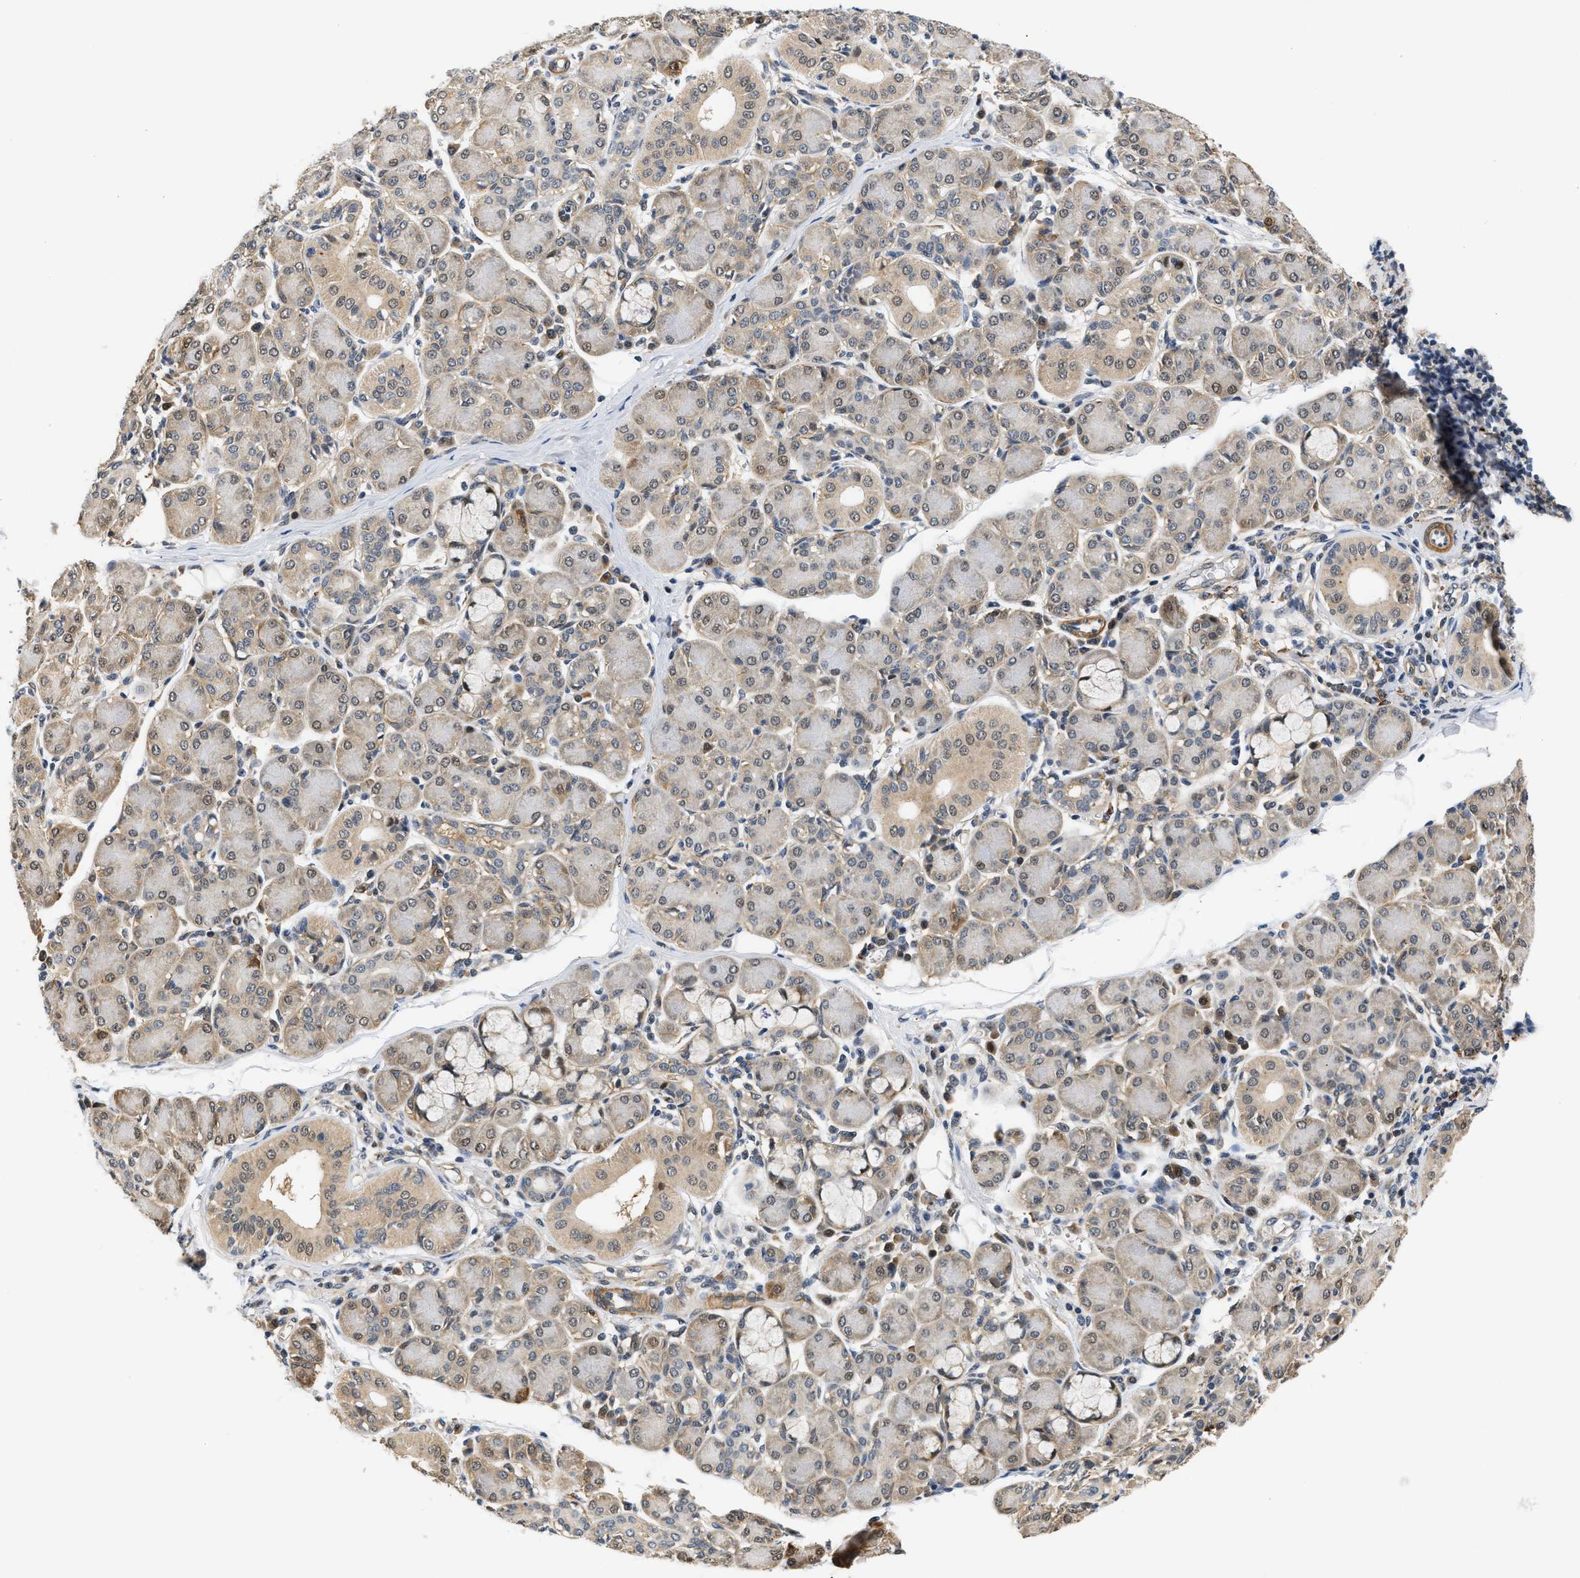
{"staining": {"intensity": "weak", "quantity": "25%-75%", "location": "cytoplasmic/membranous"}, "tissue": "salivary gland", "cell_type": "Glandular cells", "image_type": "normal", "snomed": [{"axis": "morphology", "description": "Normal tissue, NOS"}, {"axis": "morphology", "description": "Inflammation, NOS"}, {"axis": "topography", "description": "Lymph node"}, {"axis": "topography", "description": "Salivary gland"}], "caption": "The histopathology image exhibits staining of normal salivary gland, revealing weak cytoplasmic/membranous protein staining (brown color) within glandular cells.", "gene": "LARP6", "patient": {"sex": "male", "age": 3}}